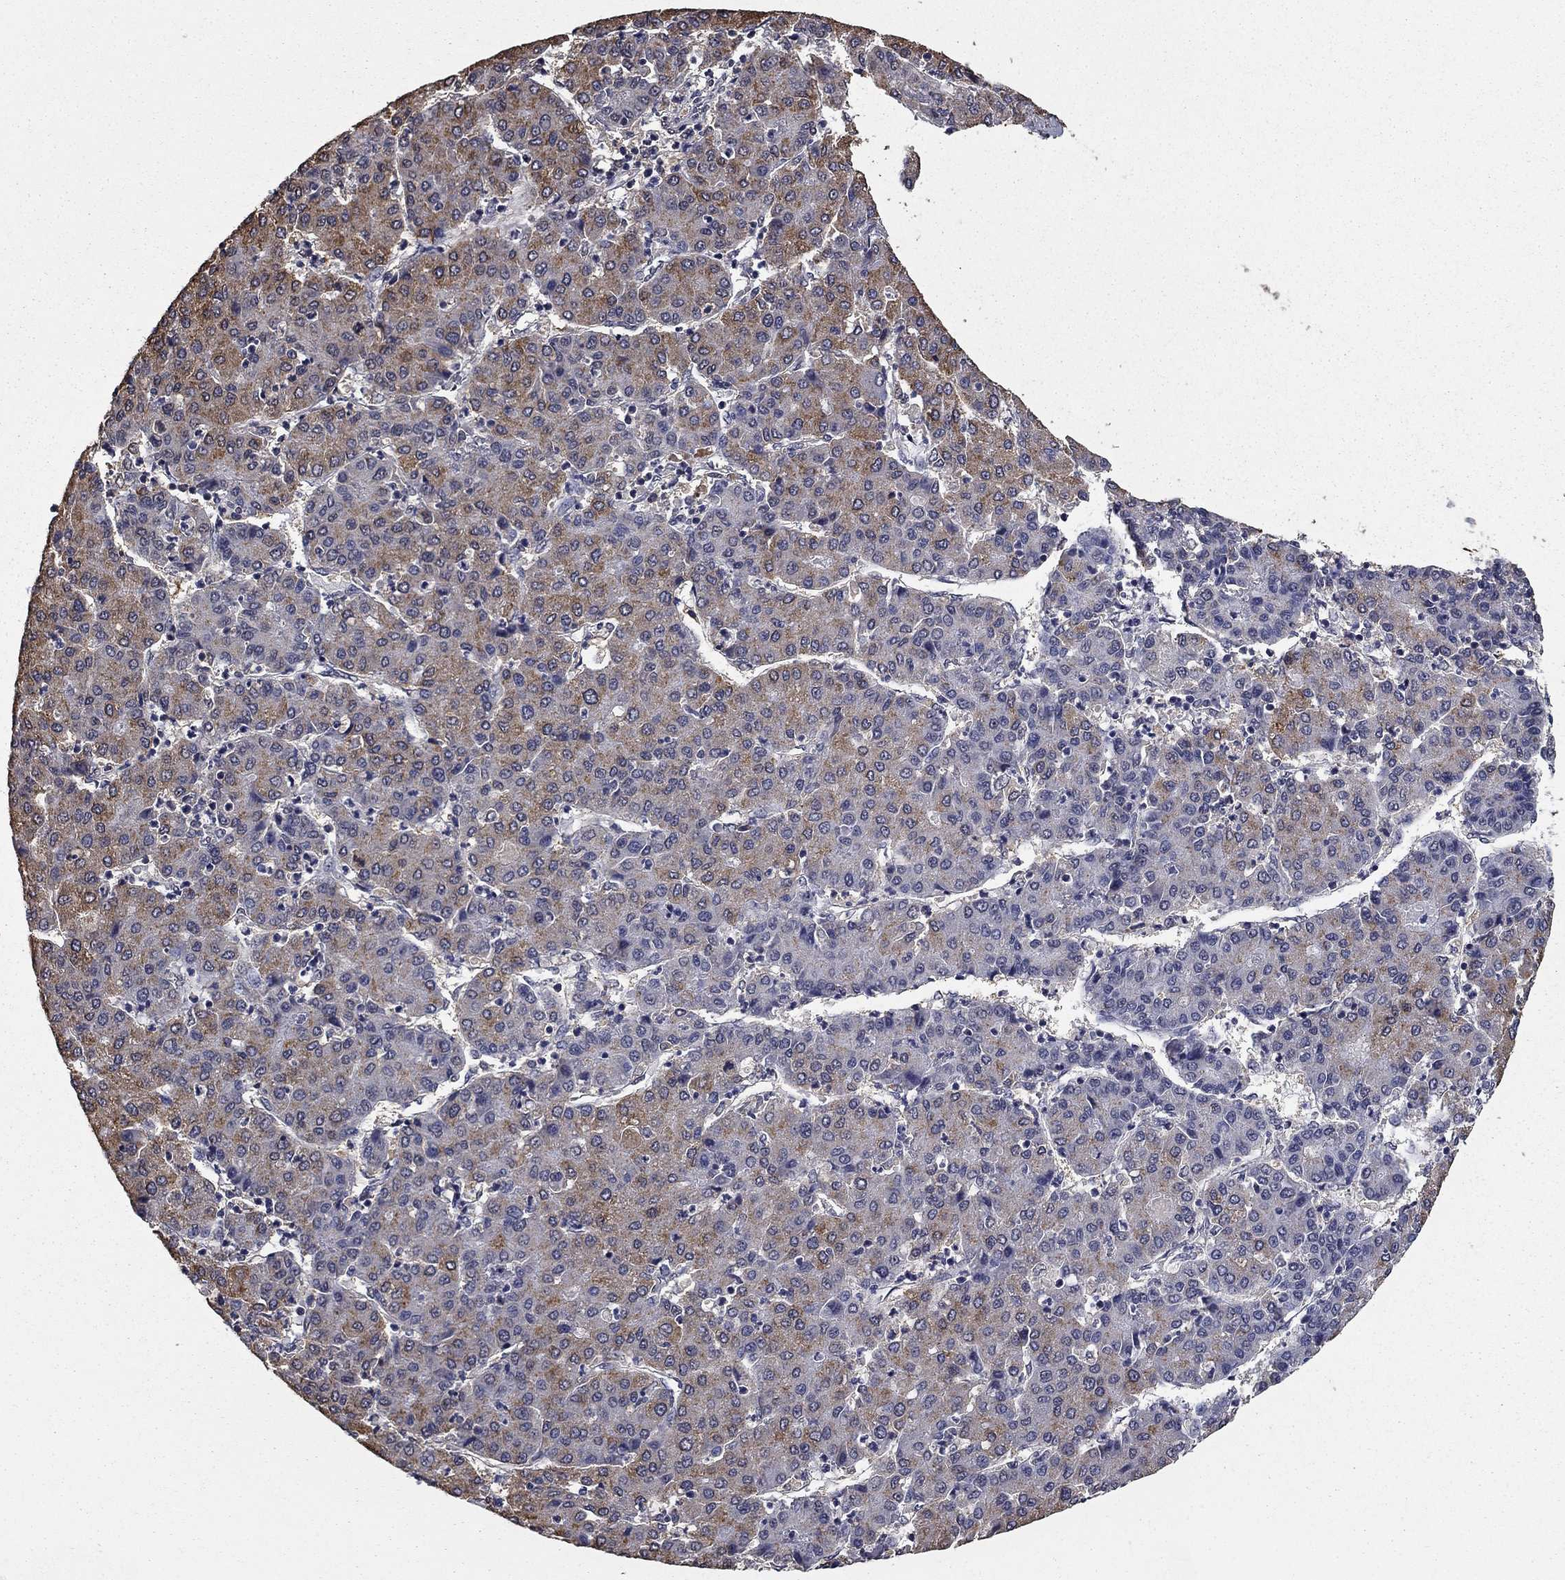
{"staining": {"intensity": "moderate", "quantity": "25%-75%", "location": "cytoplasmic/membranous"}, "tissue": "liver cancer", "cell_type": "Tumor cells", "image_type": "cancer", "snomed": [{"axis": "morphology", "description": "Carcinoma, Hepatocellular, NOS"}, {"axis": "topography", "description": "Liver"}], "caption": "DAB (3,3'-diaminobenzidine) immunohistochemical staining of human hepatocellular carcinoma (liver) exhibits moderate cytoplasmic/membranous protein staining in about 25%-75% of tumor cells. The staining is performed using DAB brown chromogen to label protein expression. The nuclei are counter-stained blue using hematoxylin.", "gene": "MFAP3L", "patient": {"sex": "male", "age": 65}}